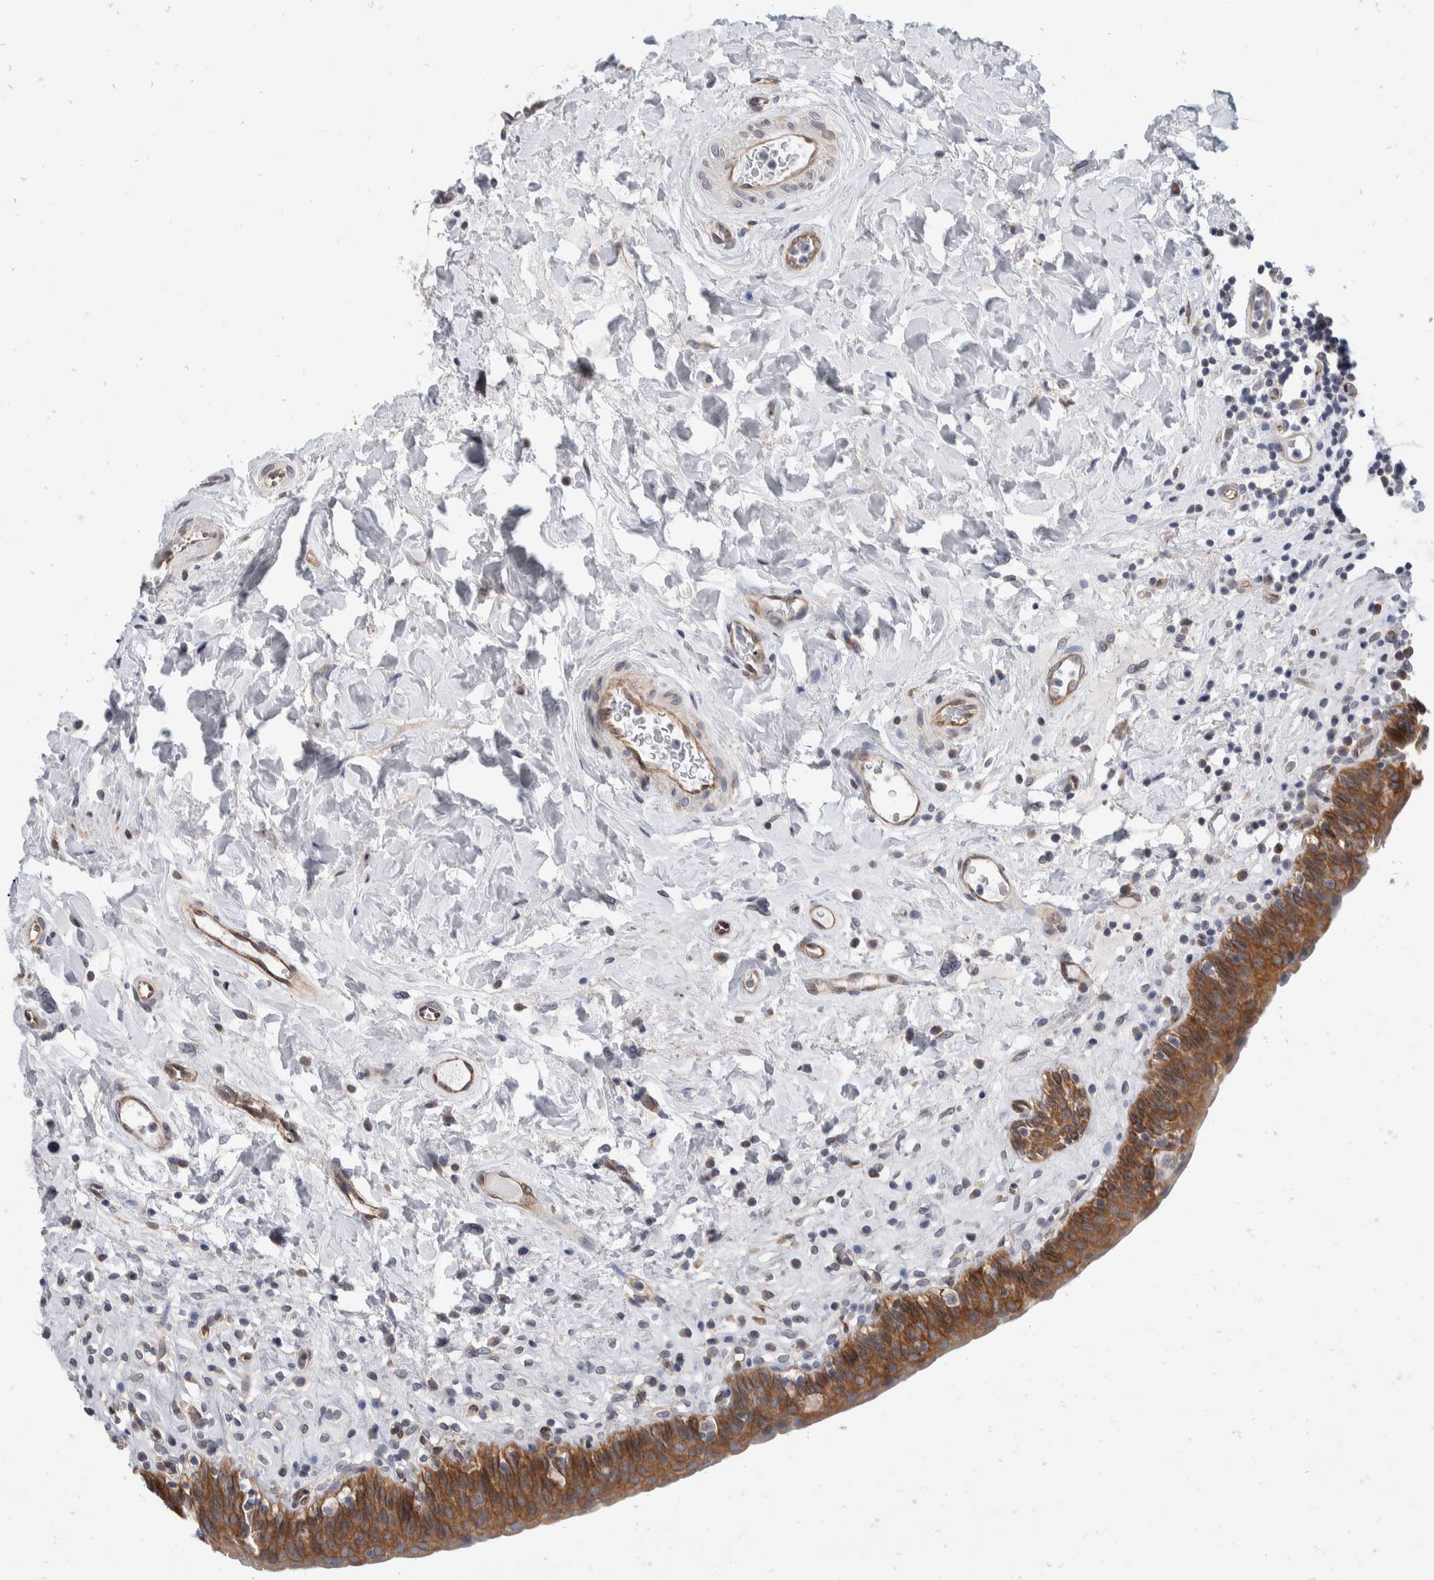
{"staining": {"intensity": "strong", "quantity": ">75%", "location": "cytoplasmic/membranous"}, "tissue": "urinary bladder", "cell_type": "Urothelial cells", "image_type": "normal", "snomed": [{"axis": "morphology", "description": "Normal tissue, NOS"}, {"axis": "topography", "description": "Urinary bladder"}], "caption": "Protein expression by immunohistochemistry exhibits strong cytoplasmic/membranous expression in approximately >75% of urothelial cells in benign urinary bladder.", "gene": "TMEM245", "patient": {"sex": "male", "age": 83}}